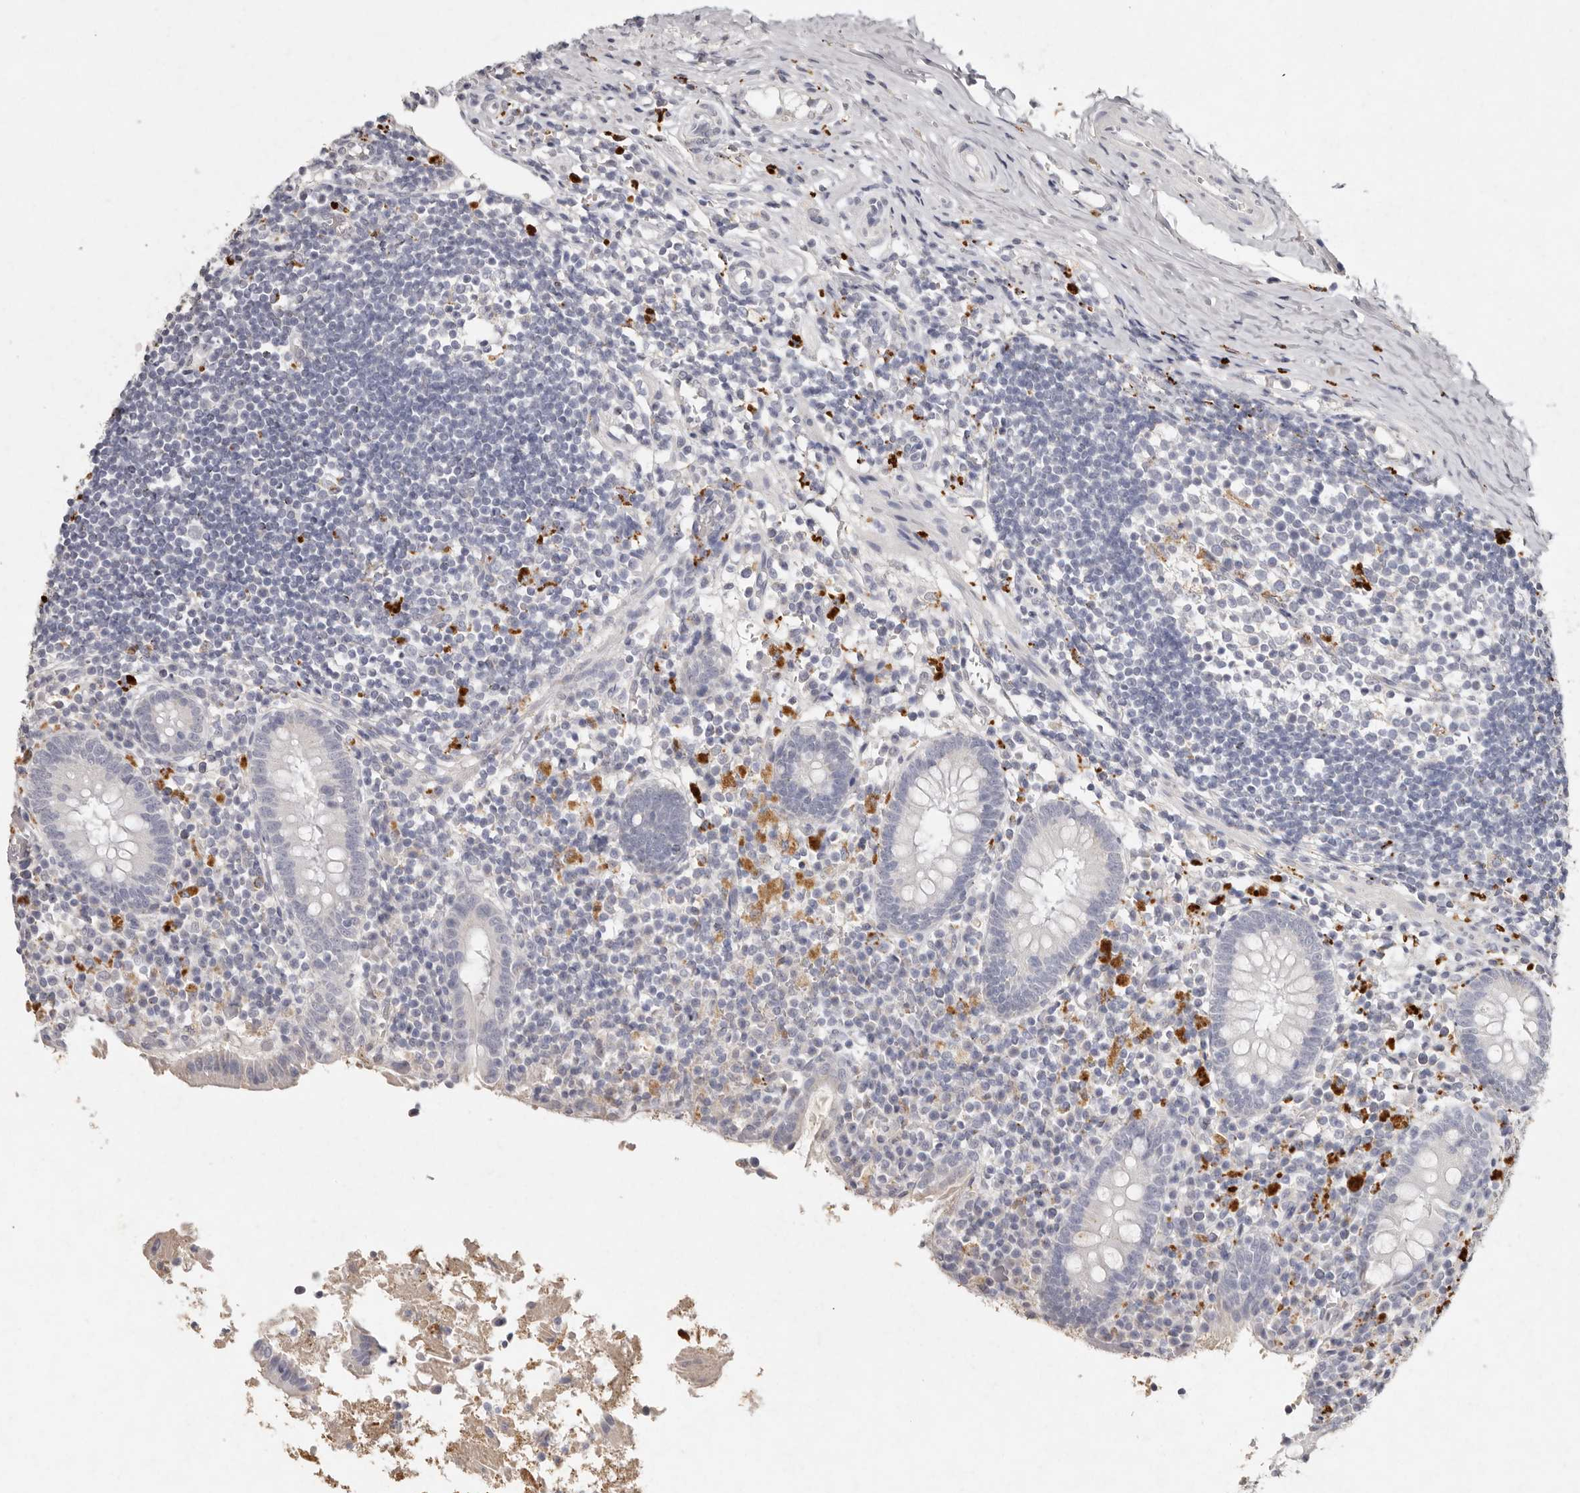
{"staining": {"intensity": "negative", "quantity": "none", "location": "none"}, "tissue": "appendix", "cell_type": "Glandular cells", "image_type": "normal", "snomed": [{"axis": "morphology", "description": "Normal tissue, NOS"}, {"axis": "topography", "description": "Appendix"}], "caption": "There is no significant staining in glandular cells of appendix. (DAB immunohistochemistry, high magnification).", "gene": "FAM185A", "patient": {"sex": "female", "age": 17}}